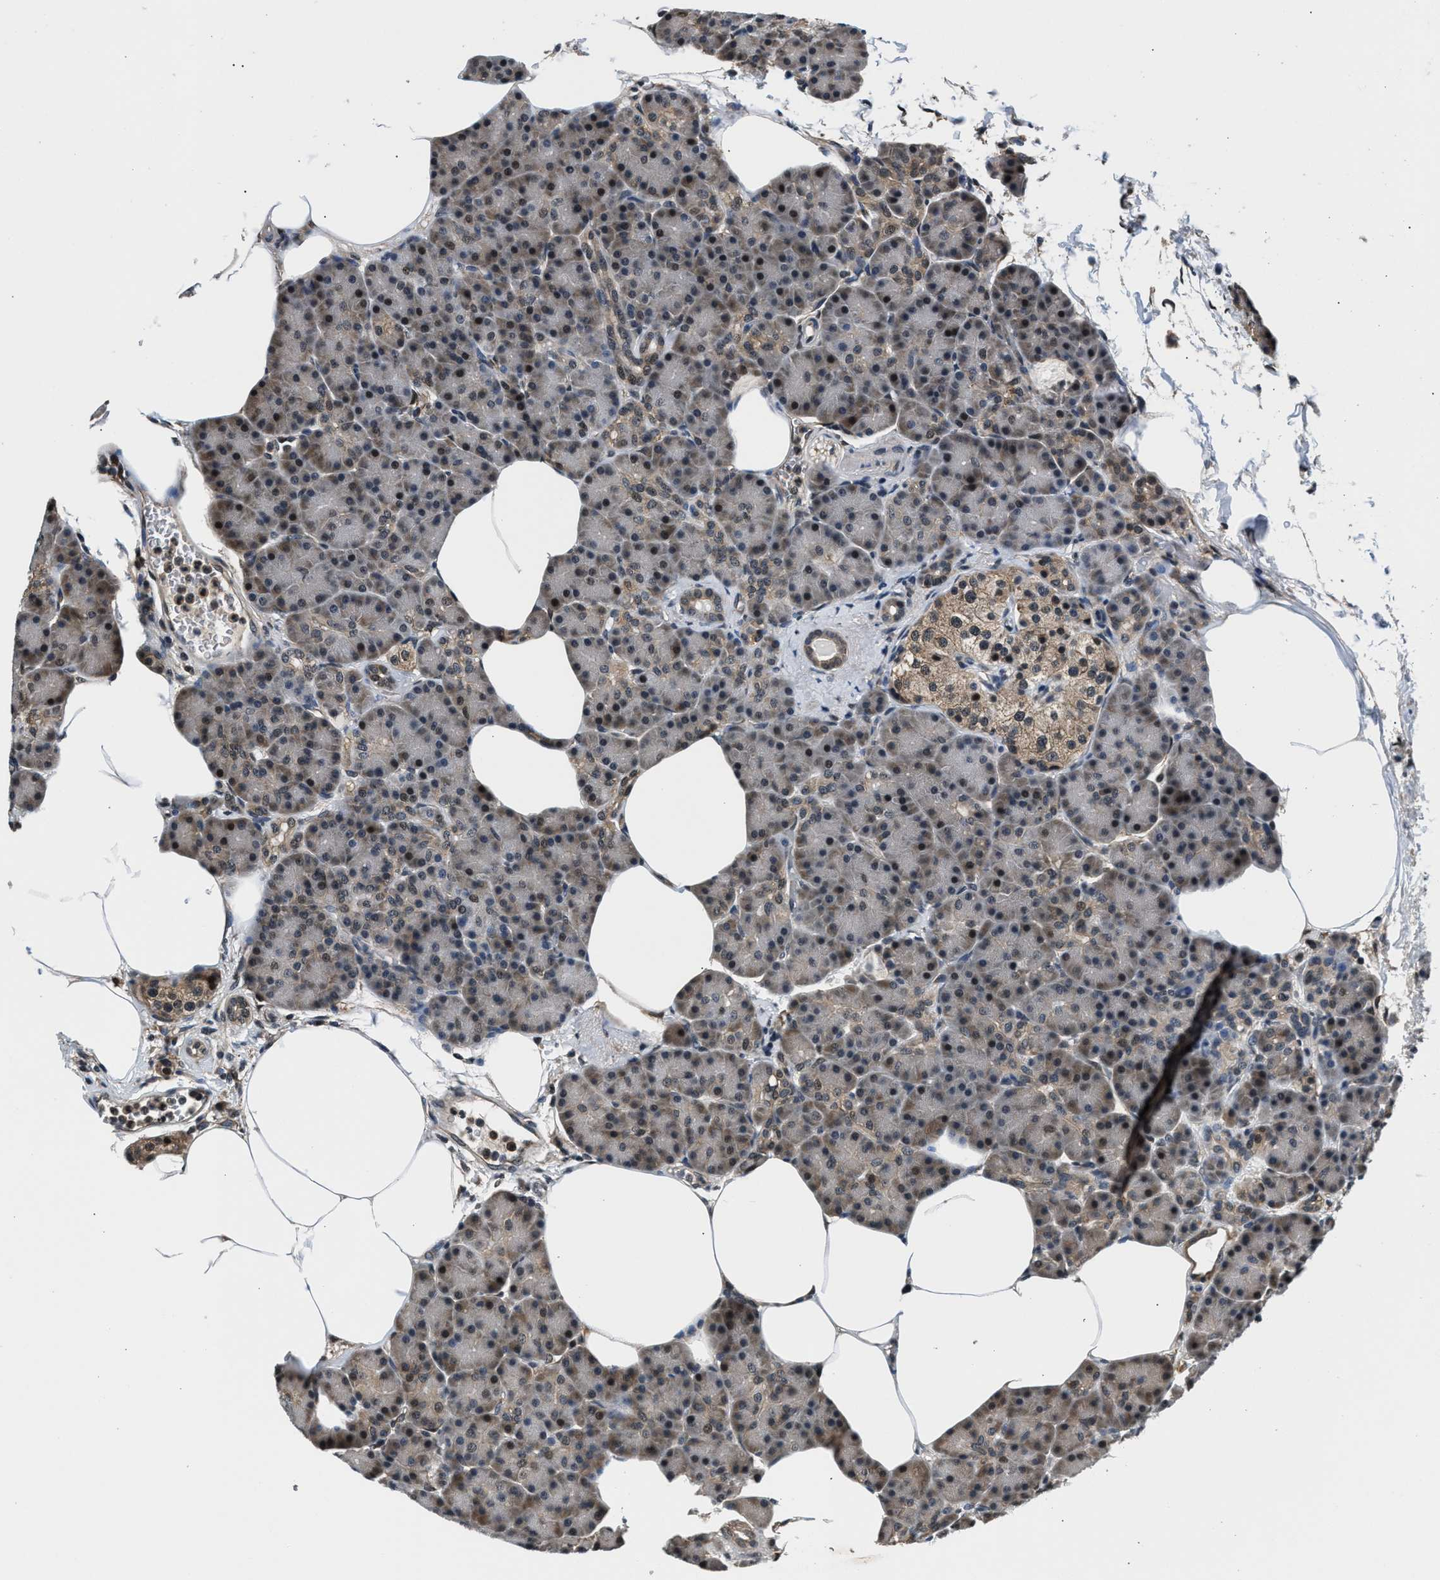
{"staining": {"intensity": "weak", "quantity": "25%-75%", "location": "cytoplasmic/membranous"}, "tissue": "pancreas", "cell_type": "Exocrine glandular cells", "image_type": "normal", "snomed": [{"axis": "morphology", "description": "Normal tissue, NOS"}, {"axis": "topography", "description": "Pancreas"}], "caption": "This is a micrograph of immunohistochemistry (IHC) staining of unremarkable pancreas, which shows weak staining in the cytoplasmic/membranous of exocrine glandular cells.", "gene": "RBM33", "patient": {"sex": "female", "age": 70}}